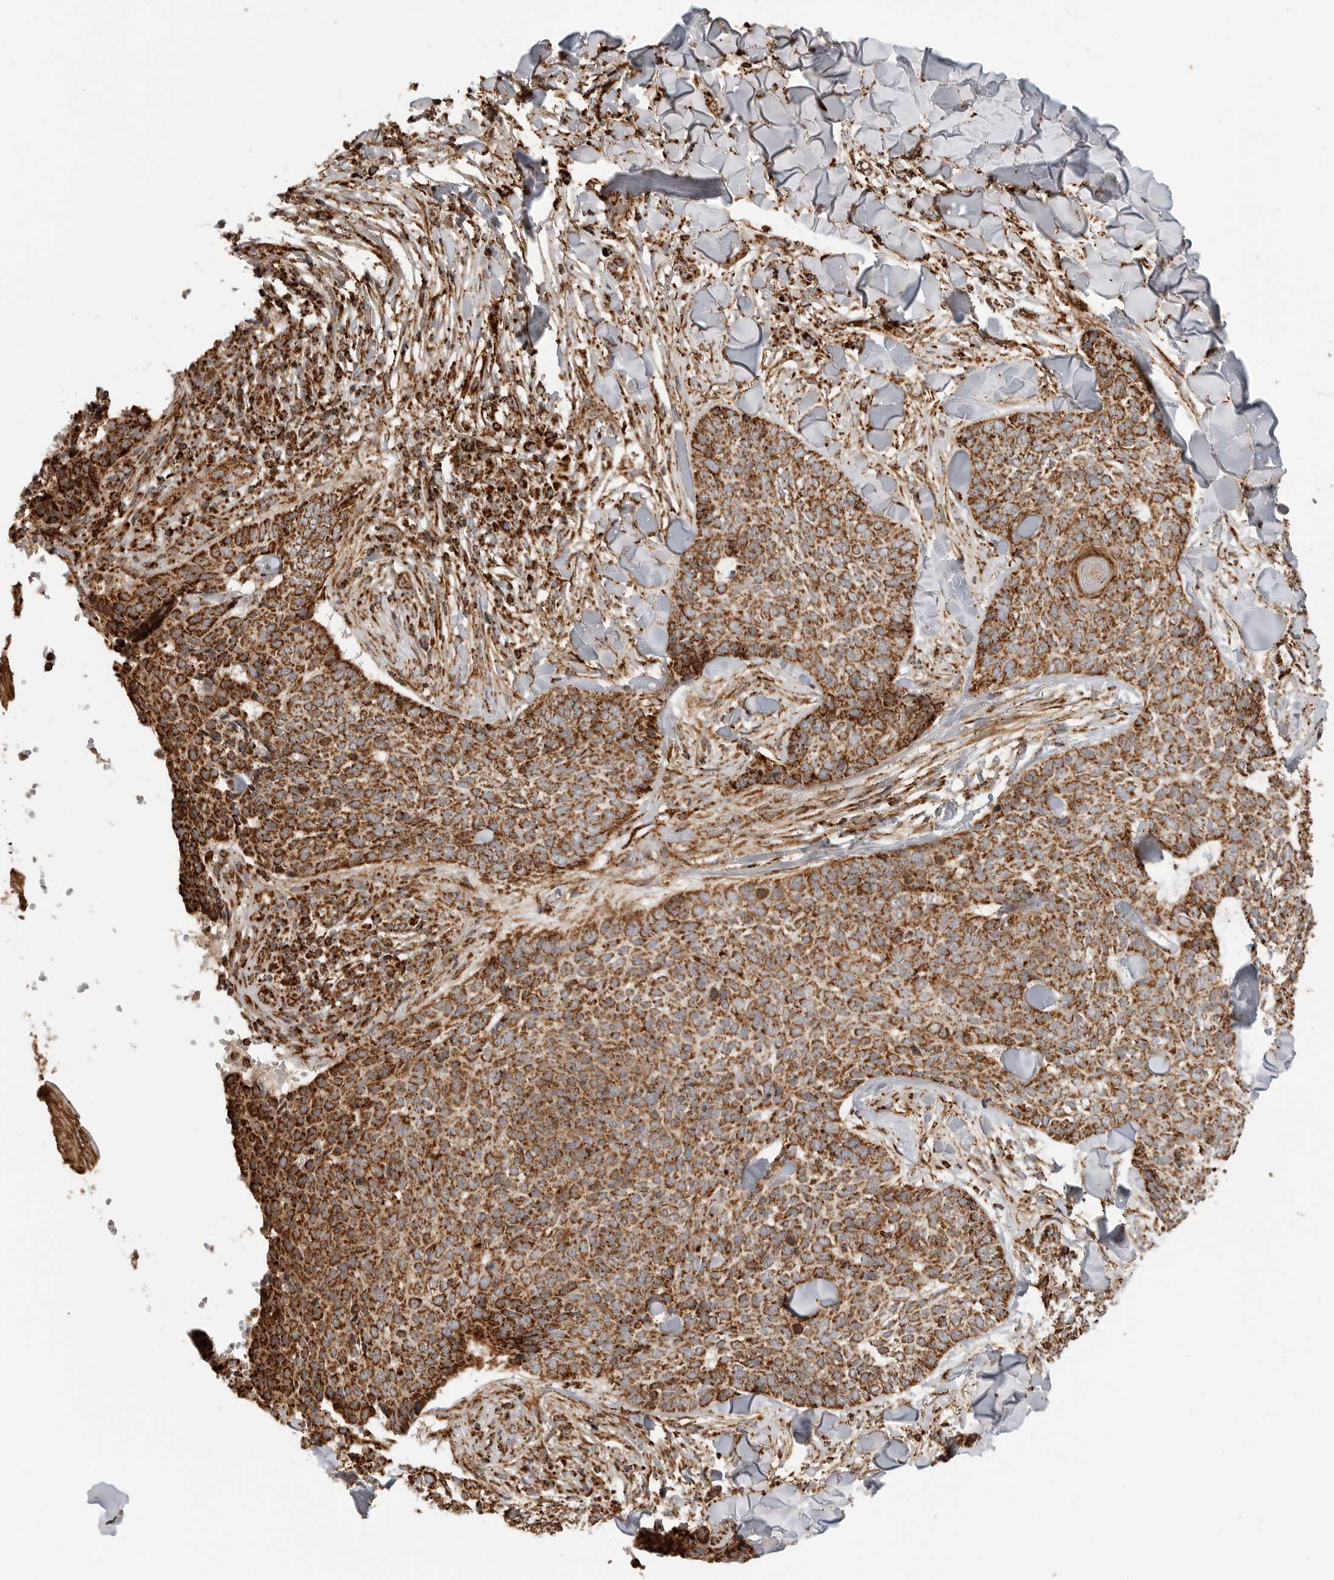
{"staining": {"intensity": "strong", "quantity": ">75%", "location": "cytoplasmic/membranous"}, "tissue": "skin cancer", "cell_type": "Tumor cells", "image_type": "cancer", "snomed": [{"axis": "morphology", "description": "Normal tissue, NOS"}, {"axis": "morphology", "description": "Basal cell carcinoma"}, {"axis": "topography", "description": "Skin"}], "caption": "Immunohistochemistry (IHC) staining of skin basal cell carcinoma, which exhibits high levels of strong cytoplasmic/membranous expression in approximately >75% of tumor cells indicating strong cytoplasmic/membranous protein positivity. The staining was performed using DAB (brown) for protein detection and nuclei were counterstained in hematoxylin (blue).", "gene": "BMP2K", "patient": {"sex": "male", "age": 67}}